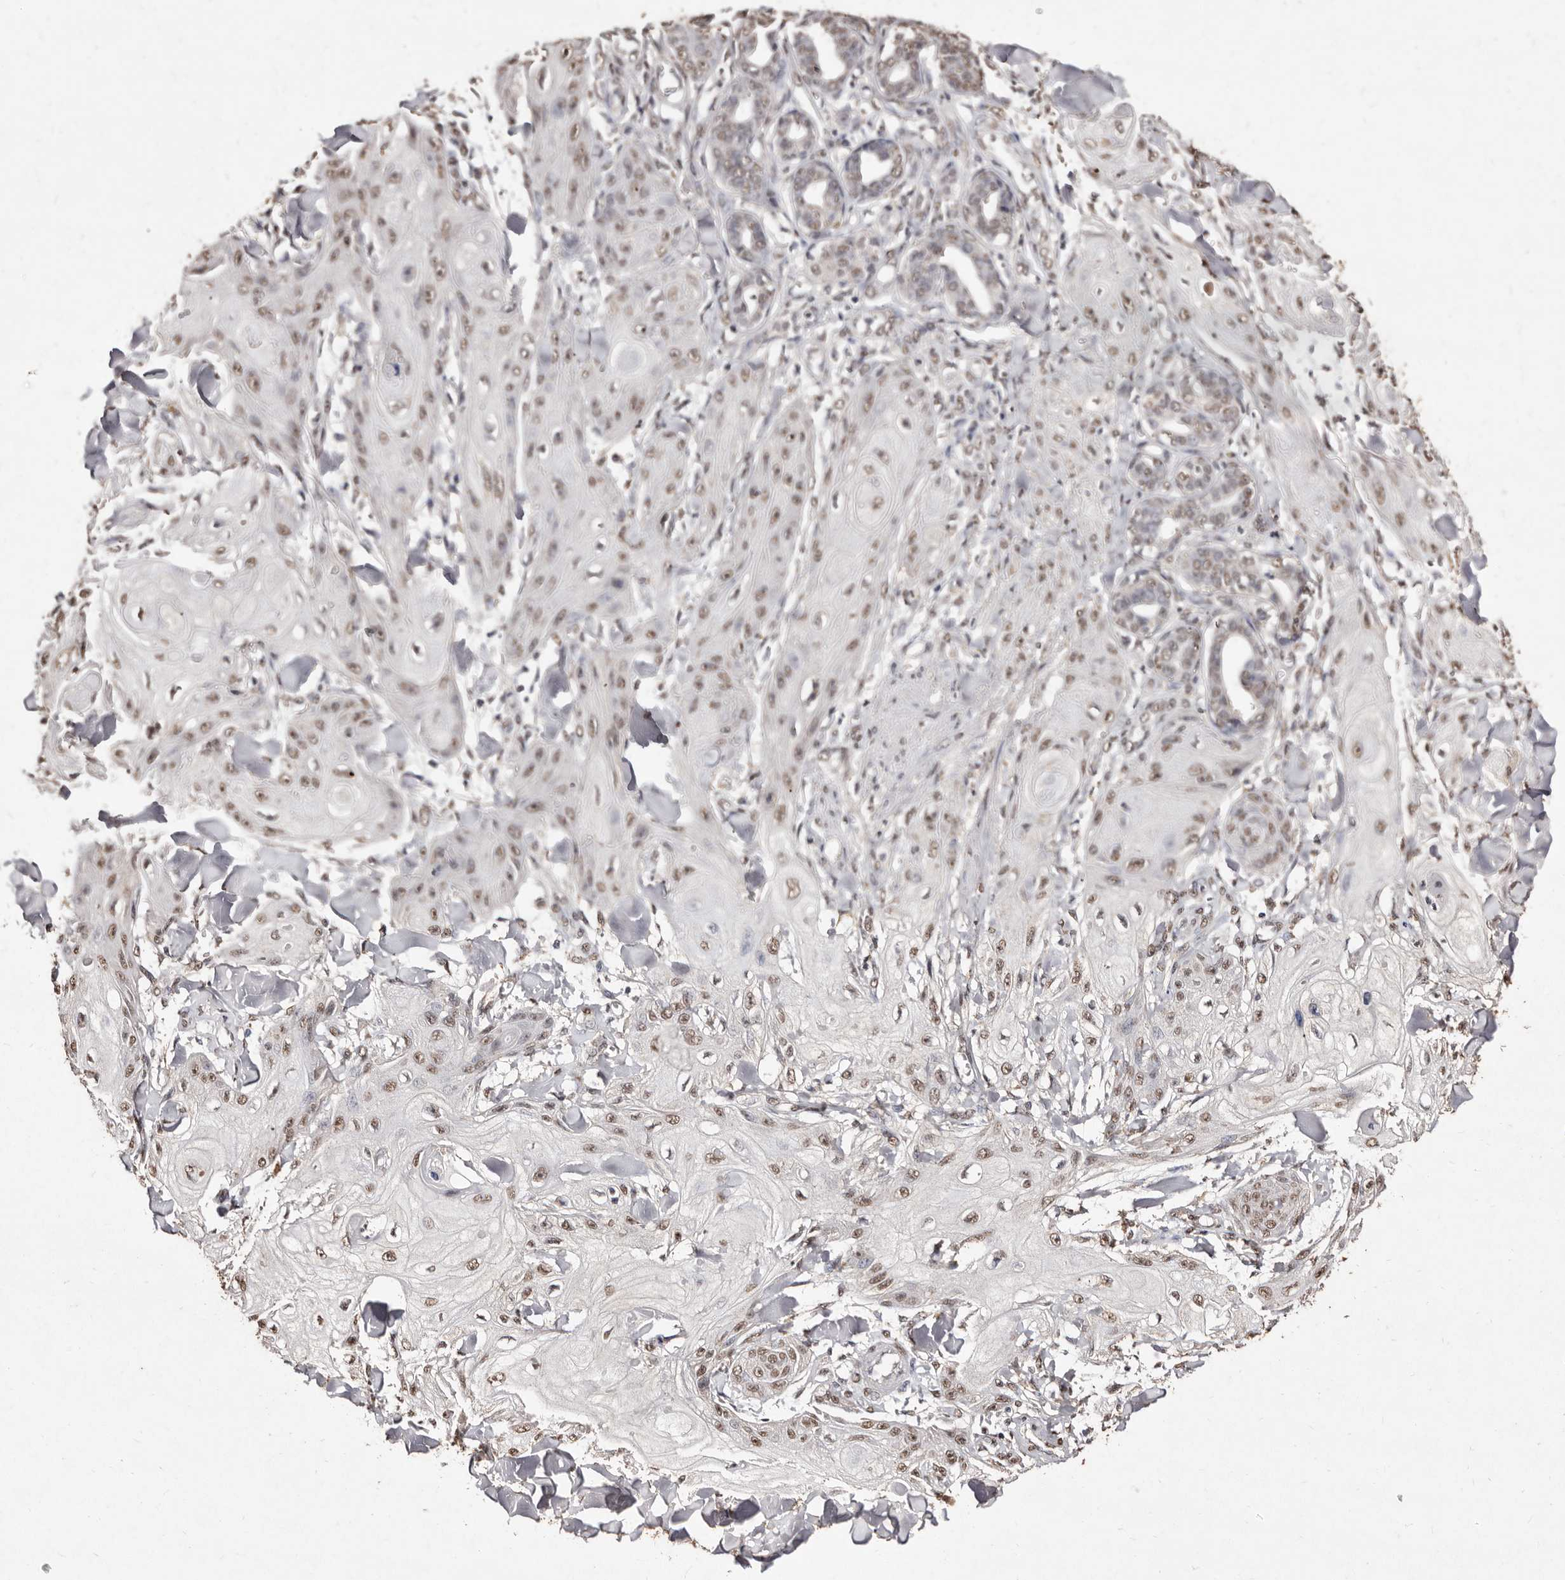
{"staining": {"intensity": "moderate", "quantity": ">75%", "location": "nuclear"}, "tissue": "skin cancer", "cell_type": "Tumor cells", "image_type": "cancer", "snomed": [{"axis": "morphology", "description": "Squamous cell carcinoma, NOS"}, {"axis": "topography", "description": "Skin"}], "caption": "Human skin cancer stained with a protein marker reveals moderate staining in tumor cells.", "gene": "ERBB4", "patient": {"sex": "male", "age": 74}}